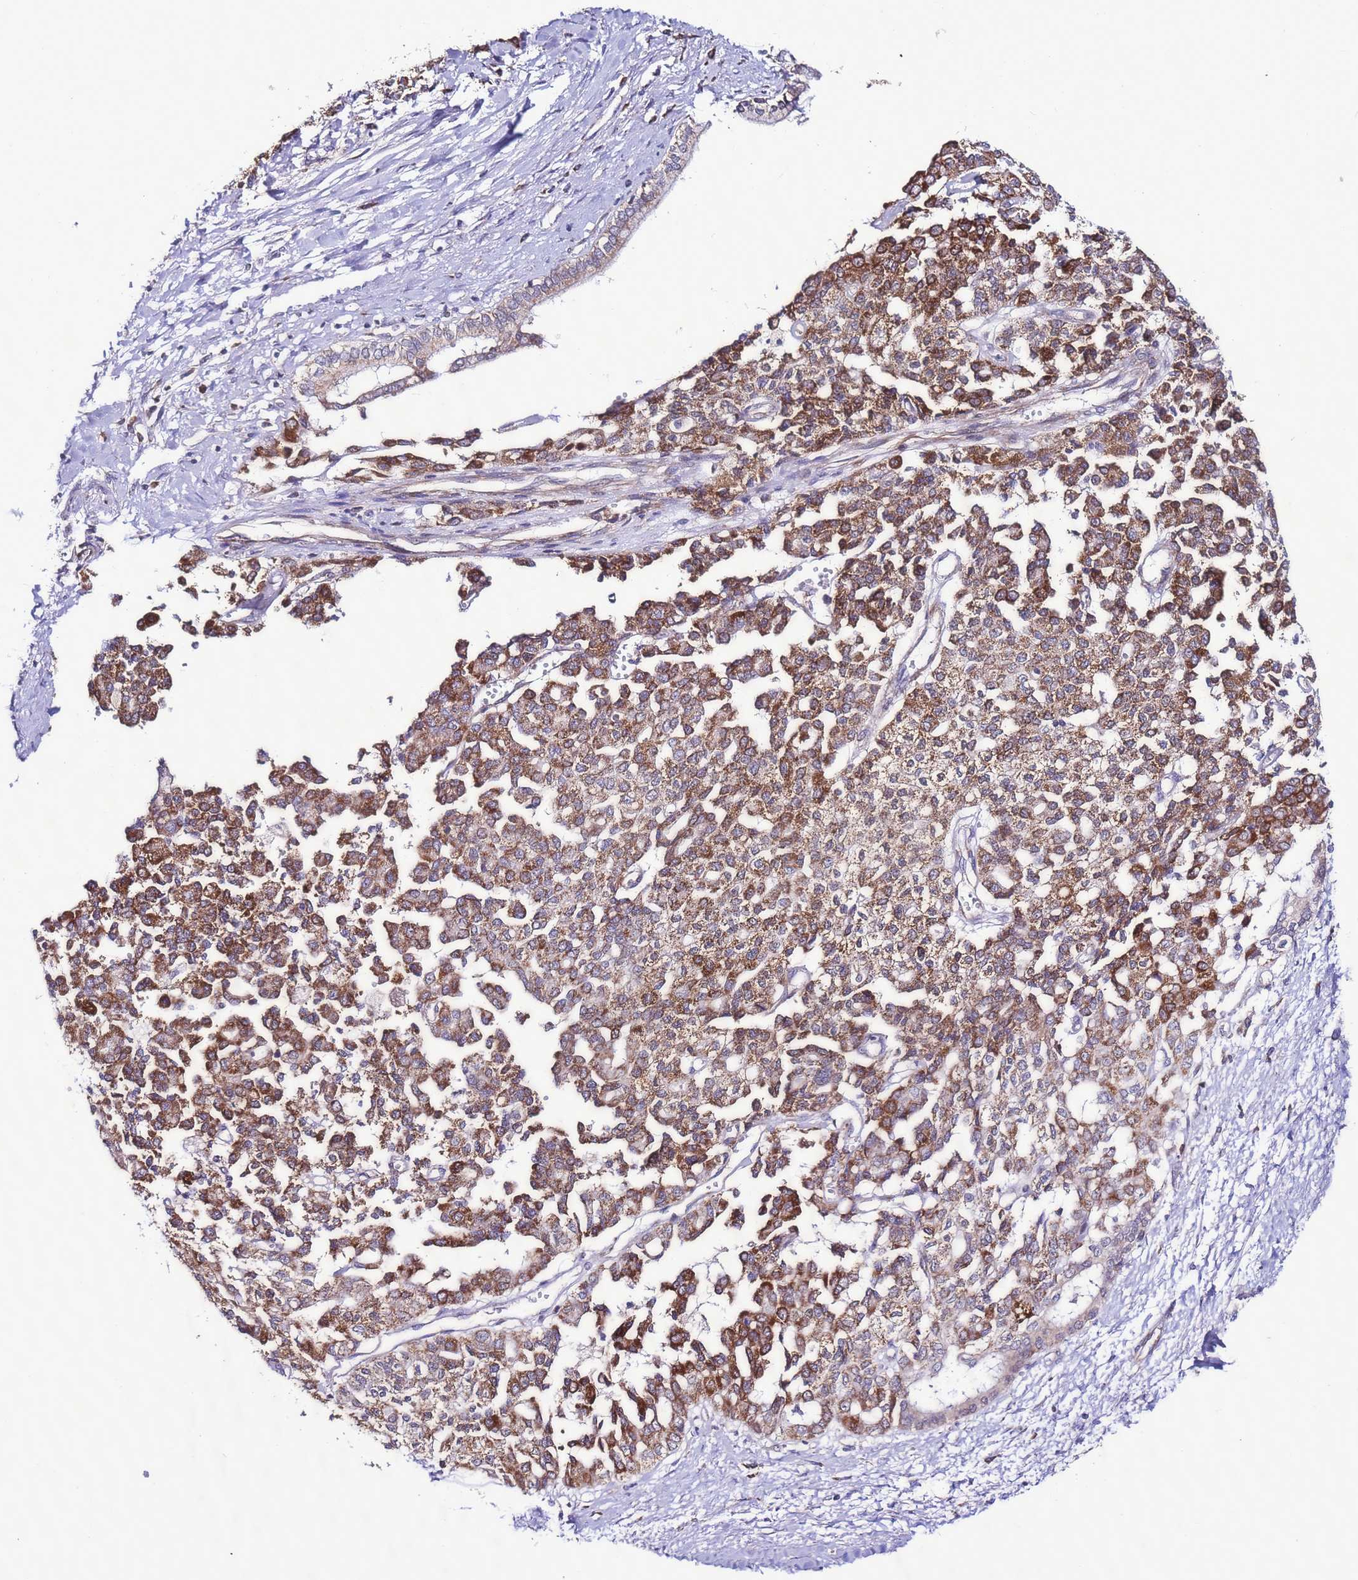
{"staining": {"intensity": "moderate", "quantity": ">75%", "location": "cytoplasmic/membranous"}, "tissue": "liver cancer", "cell_type": "Tumor cells", "image_type": "cancer", "snomed": [{"axis": "morphology", "description": "Cholangiocarcinoma"}, {"axis": "topography", "description": "Liver"}], "caption": "IHC of human cholangiocarcinoma (liver) reveals medium levels of moderate cytoplasmic/membranous expression in about >75% of tumor cells.", "gene": "UEVLD", "patient": {"sex": "female", "age": 77}}